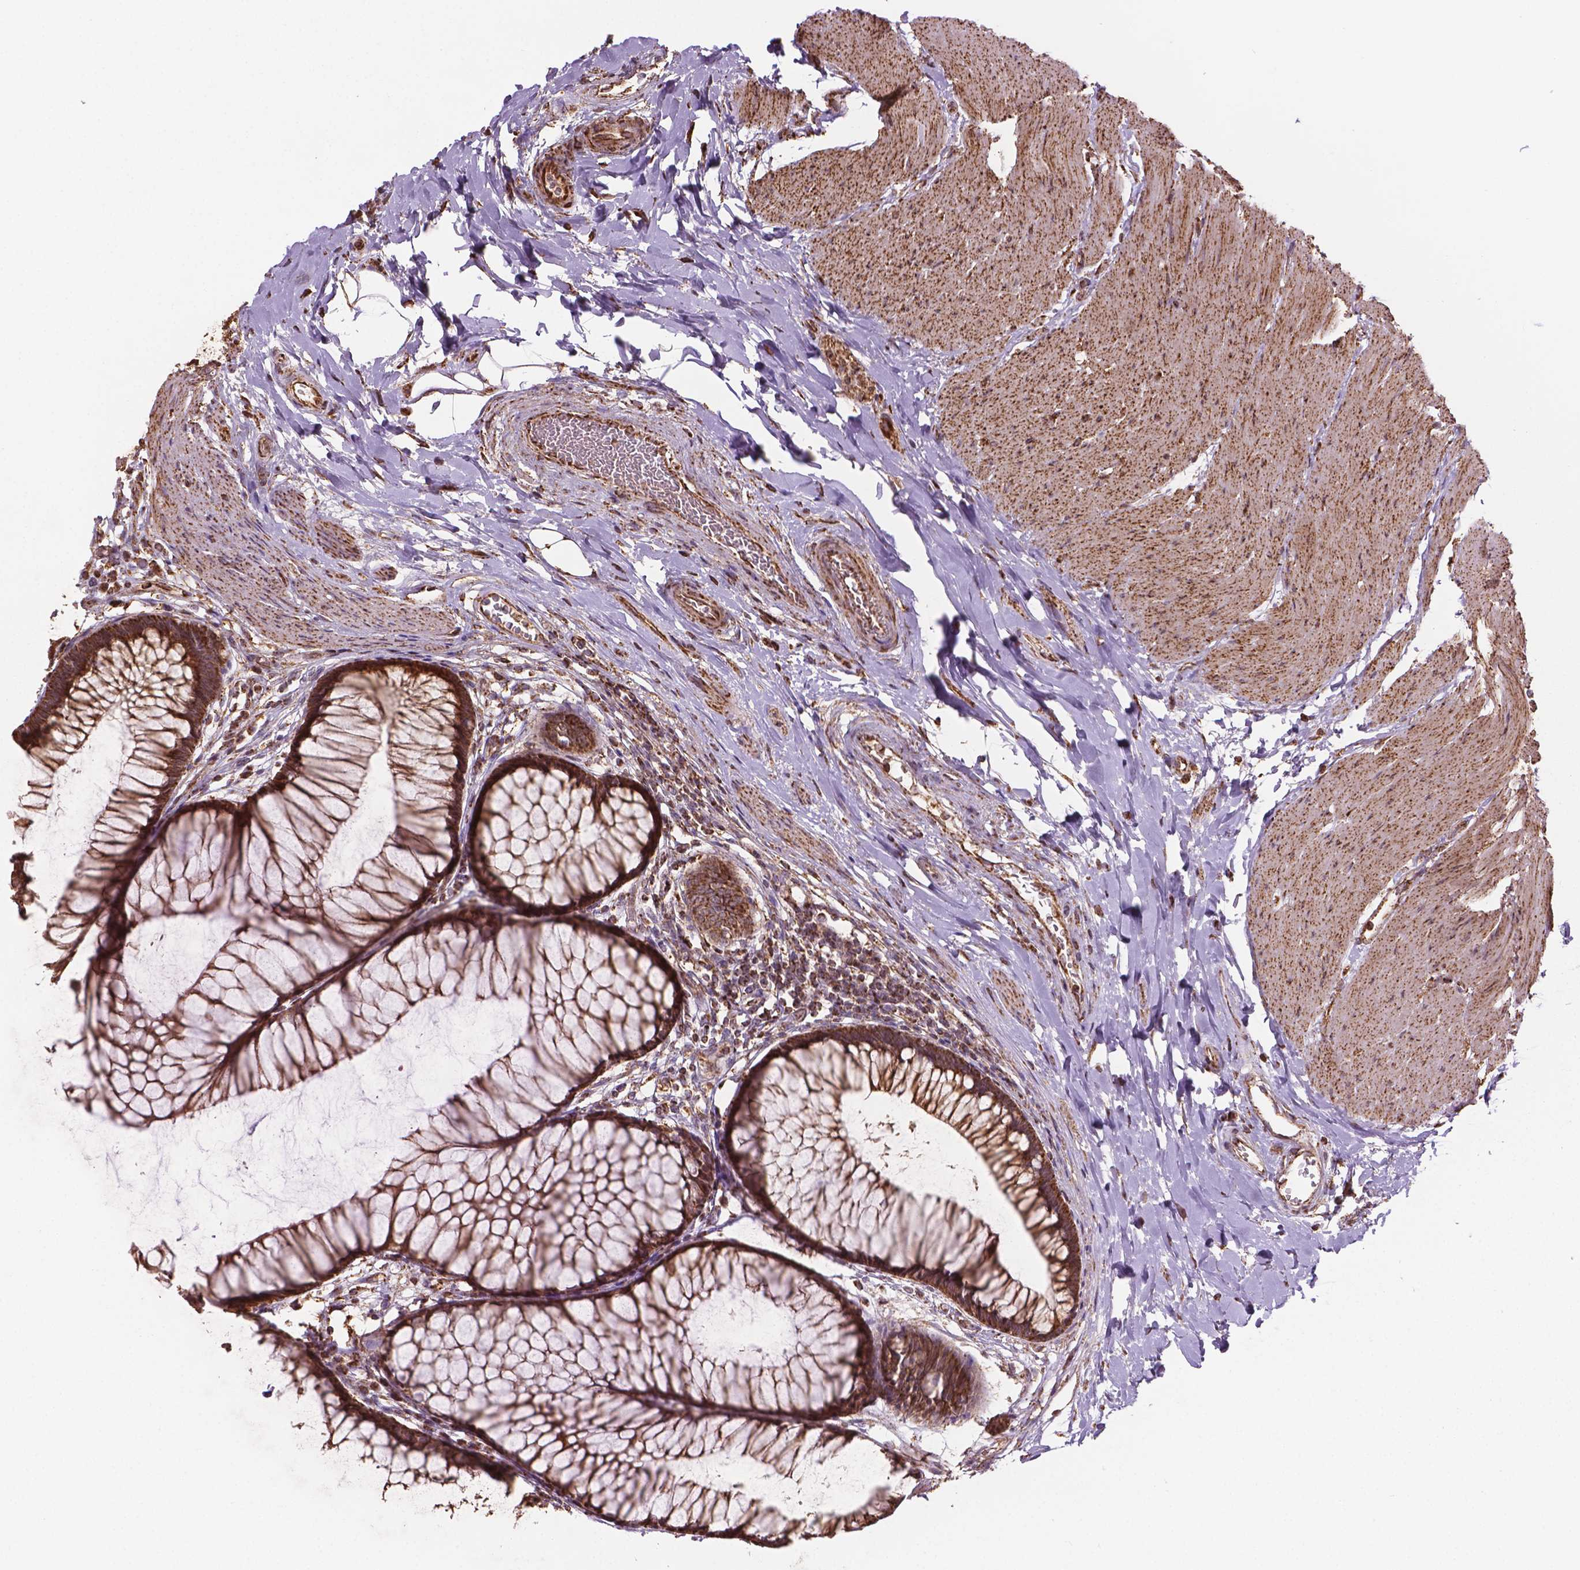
{"staining": {"intensity": "moderate", "quantity": ">75%", "location": "cytoplasmic/membranous"}, "tissue": "rectum", "cell_type": "Glandular cells", "image_type": "normal", "snomed": [{"axis": "morphology", "description": "Normal tissue, NOS"}, {"axis": "topography", "description": "Smooth muscle"}, {"axis": "topography", "description": "Rectum"}], "caption": "Glandular cells show medium levels of moderate cytoplasmic/membranous positivity in about >75% of cells in unremarkable human rectum.", "gene": "HS3ST3A1", "patient": {"sex": "male", "age": 53}}